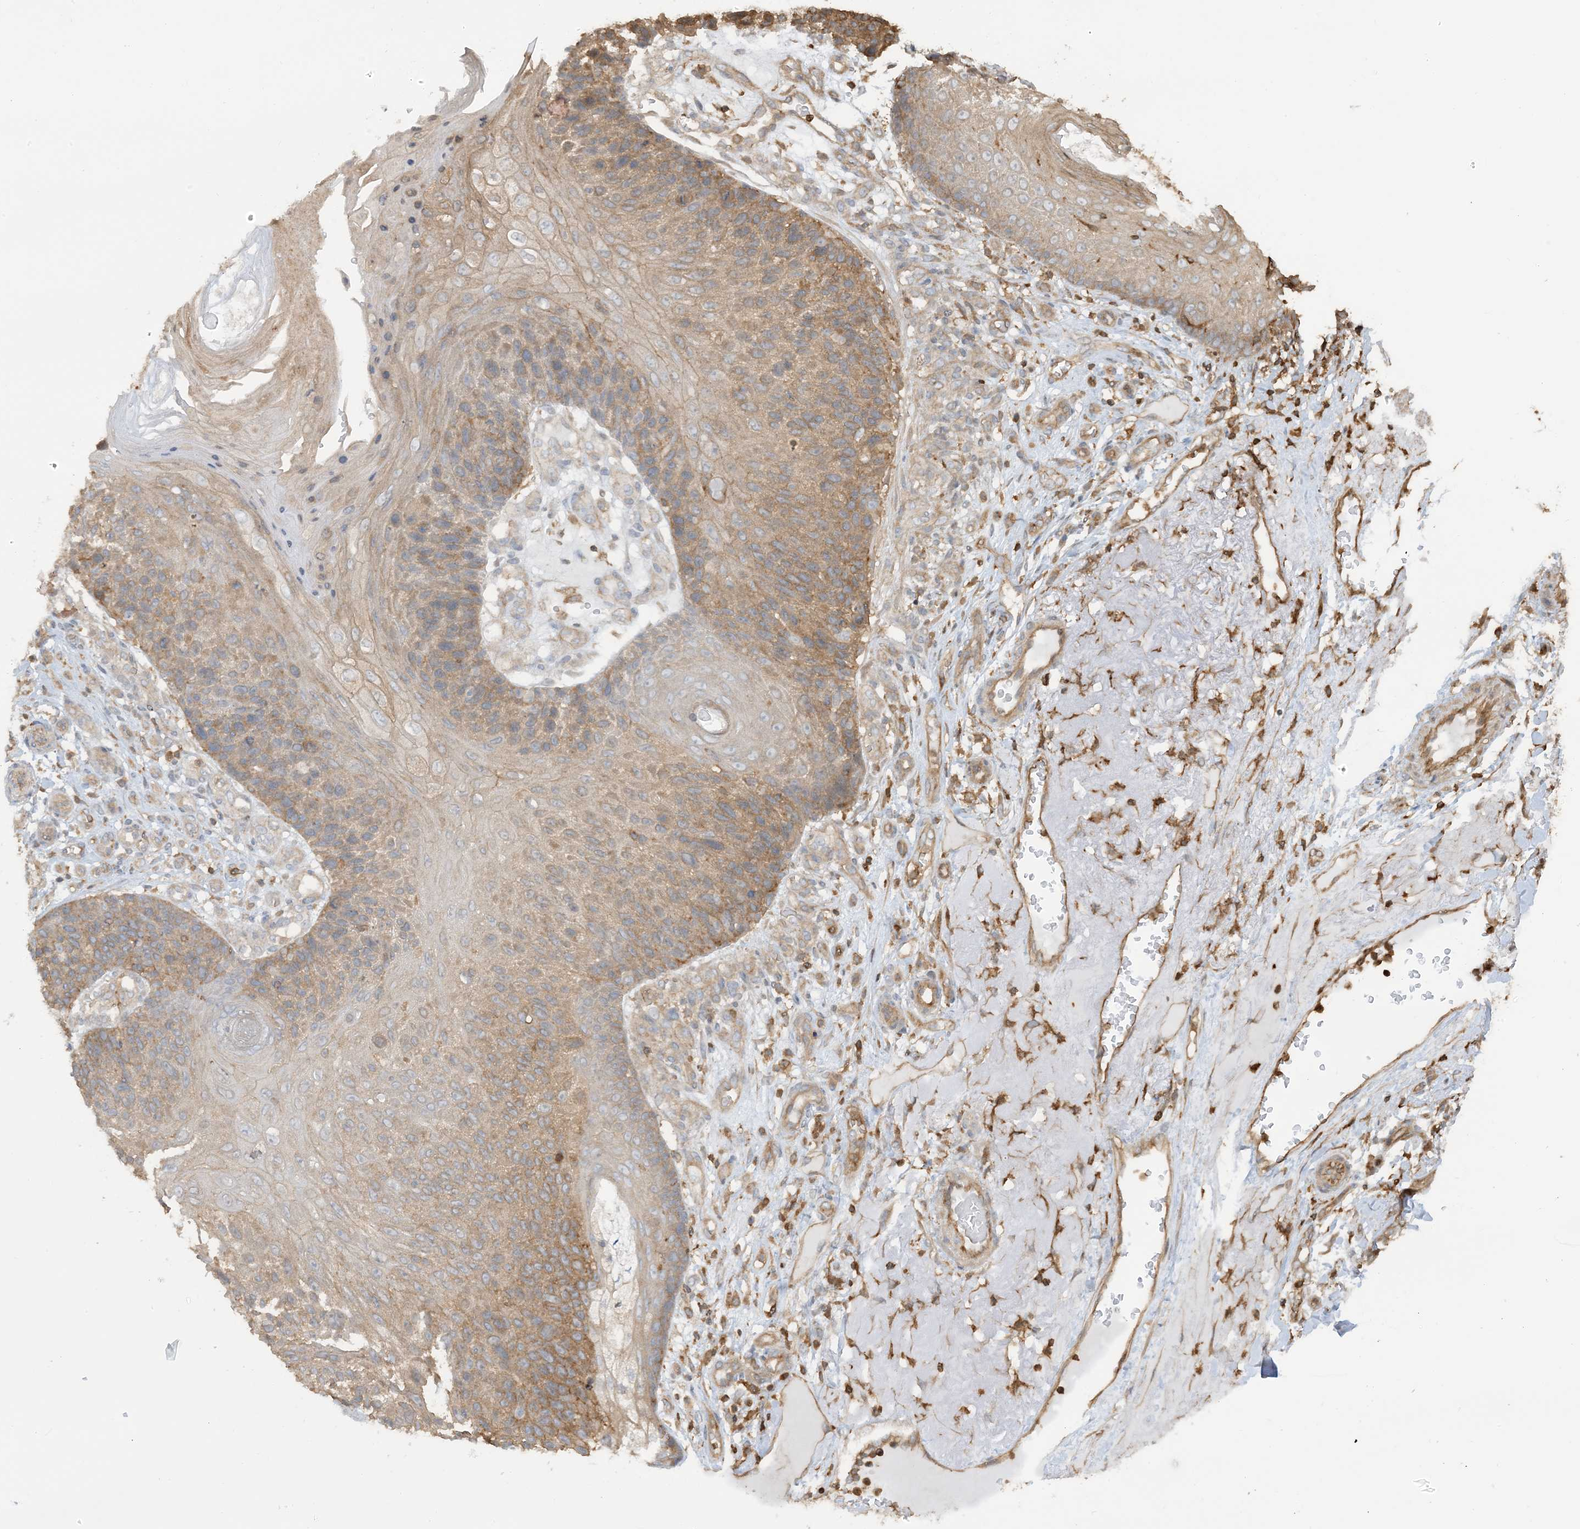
{"staining": {"intensity": "moderate", "quantity": "25%-75%", "location": "cytoplasmic/membranous"}, "tissue": "skin cancer", "cell_type": "Tumor cells", "image_type": "cancer", "snomed": [{"axis": "morphology", "description": "Squamous cell carcinoma, NOS"}, {"axis": "topography", "description": "Skin"}], "caption": "Immunohistochemistry (DAB) staining of squamous cell carcinoma (skin) reveals moderate cytoplasmic/membranous protein staining in about 25%-75% of tumor cells. The protein is stained brown, and the nuclei are stained in blue (DAB (3,3'-diaminobenzidine) IHC with brightfield microscopy, high magnification).", "gene": "CAPZB", "patient": {"sex": "female", "age": 88}}